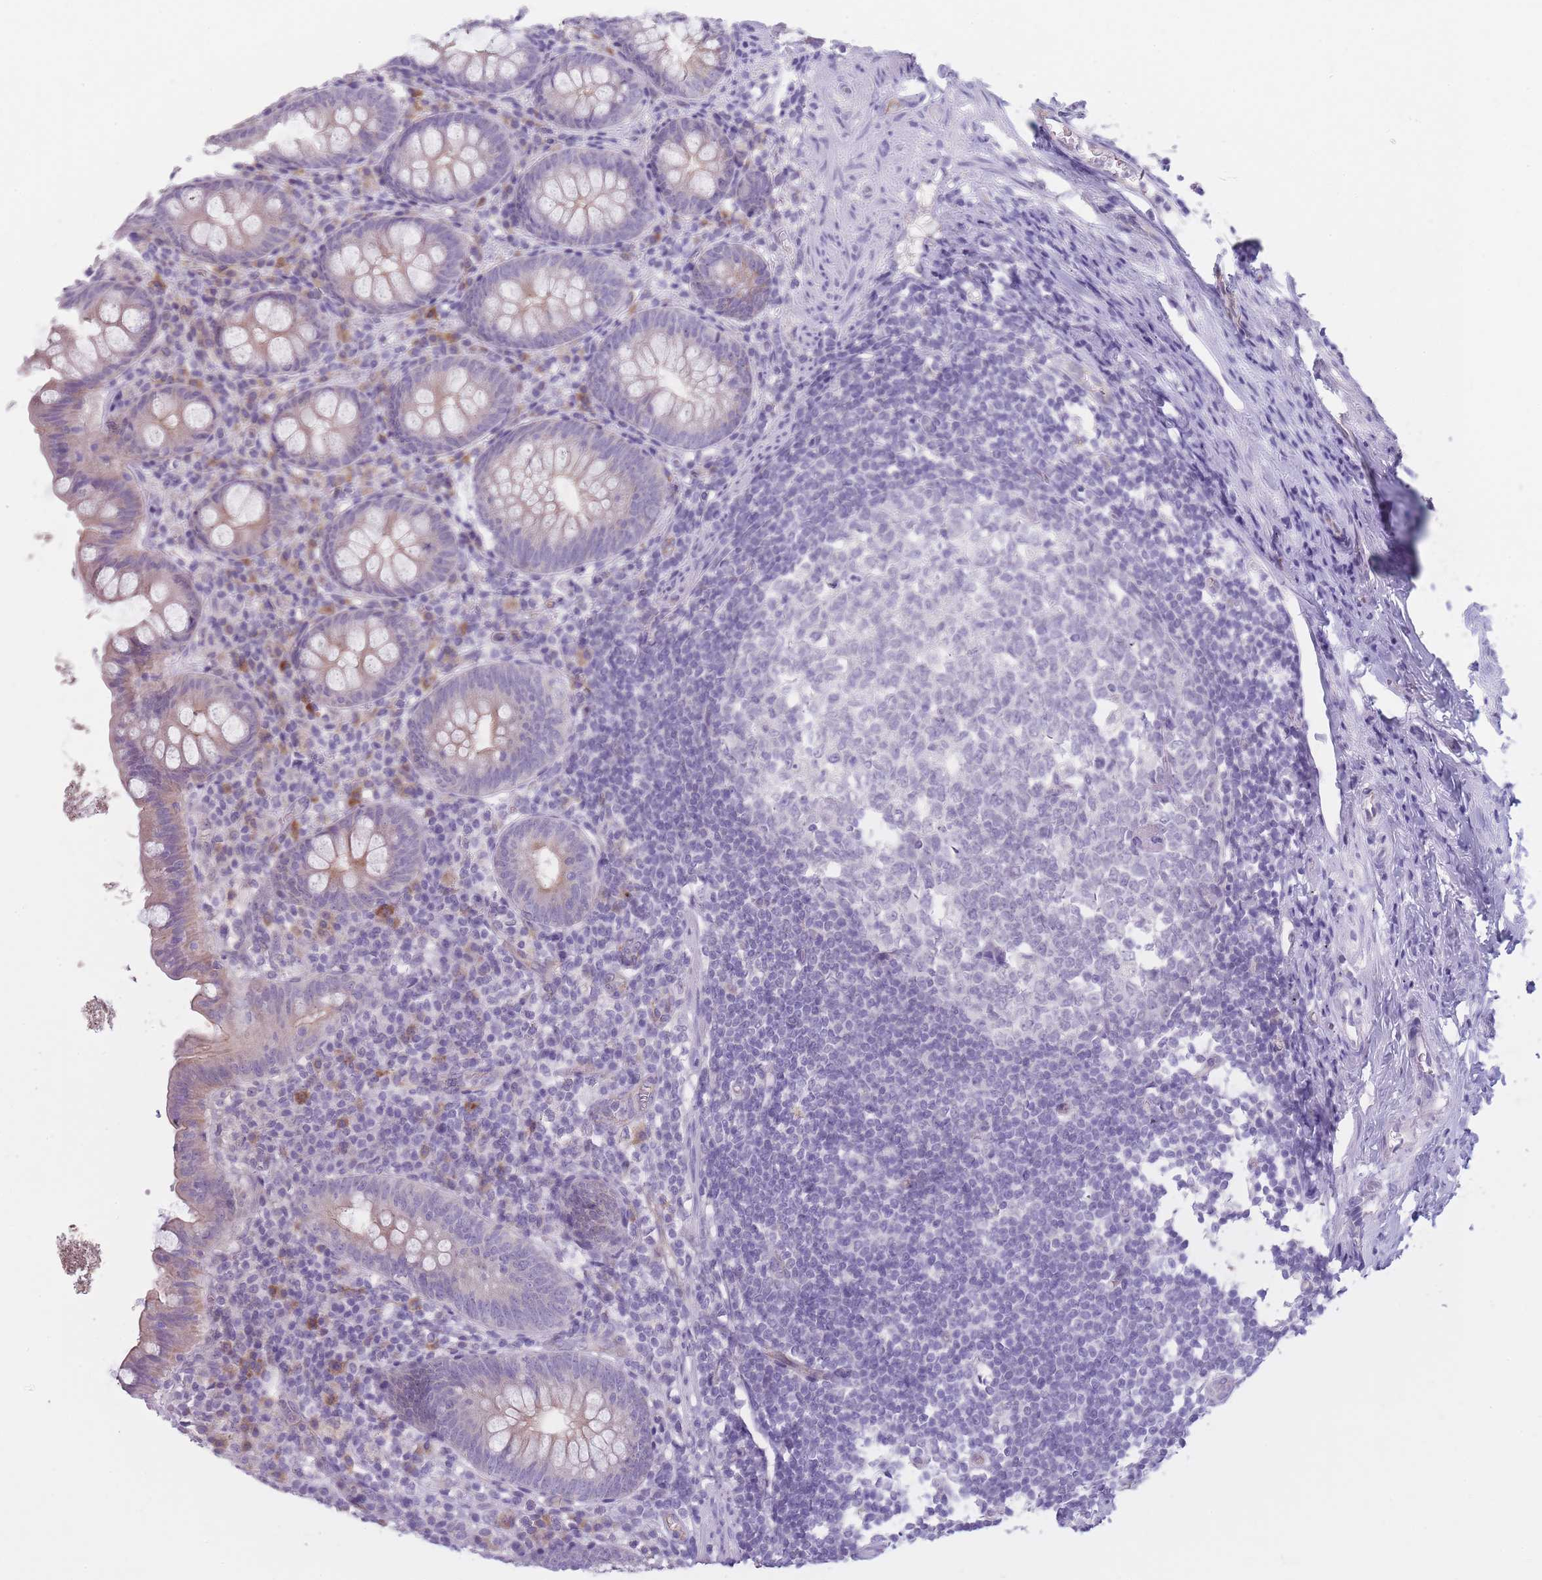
{"staining": {"intensity": "weak", "quantity": "25%-75%", "location": "cytoplasmic/membranous"}, "tissue": "appendix", "cell_type": "Glandular cells", "image_type": "normal", "snomed": [{"axis": "morphology", "description": "Normal tissue, NOS"}, {"axis": "topography", "description": "Appendix"}], "caption": "A micrograph of human appendix stained for a protein demonstrates weak cytoplasmic/membranous brown staining in glandular cells. The protein of interest is stained brown, and the nuclei are stained in blue (DAB (3,3'-diaminobenzidine) IHC with brightfield microscopy, high magnification).", "gene": "DCANP1", "patient": {"sex": "female", "age": 51}}